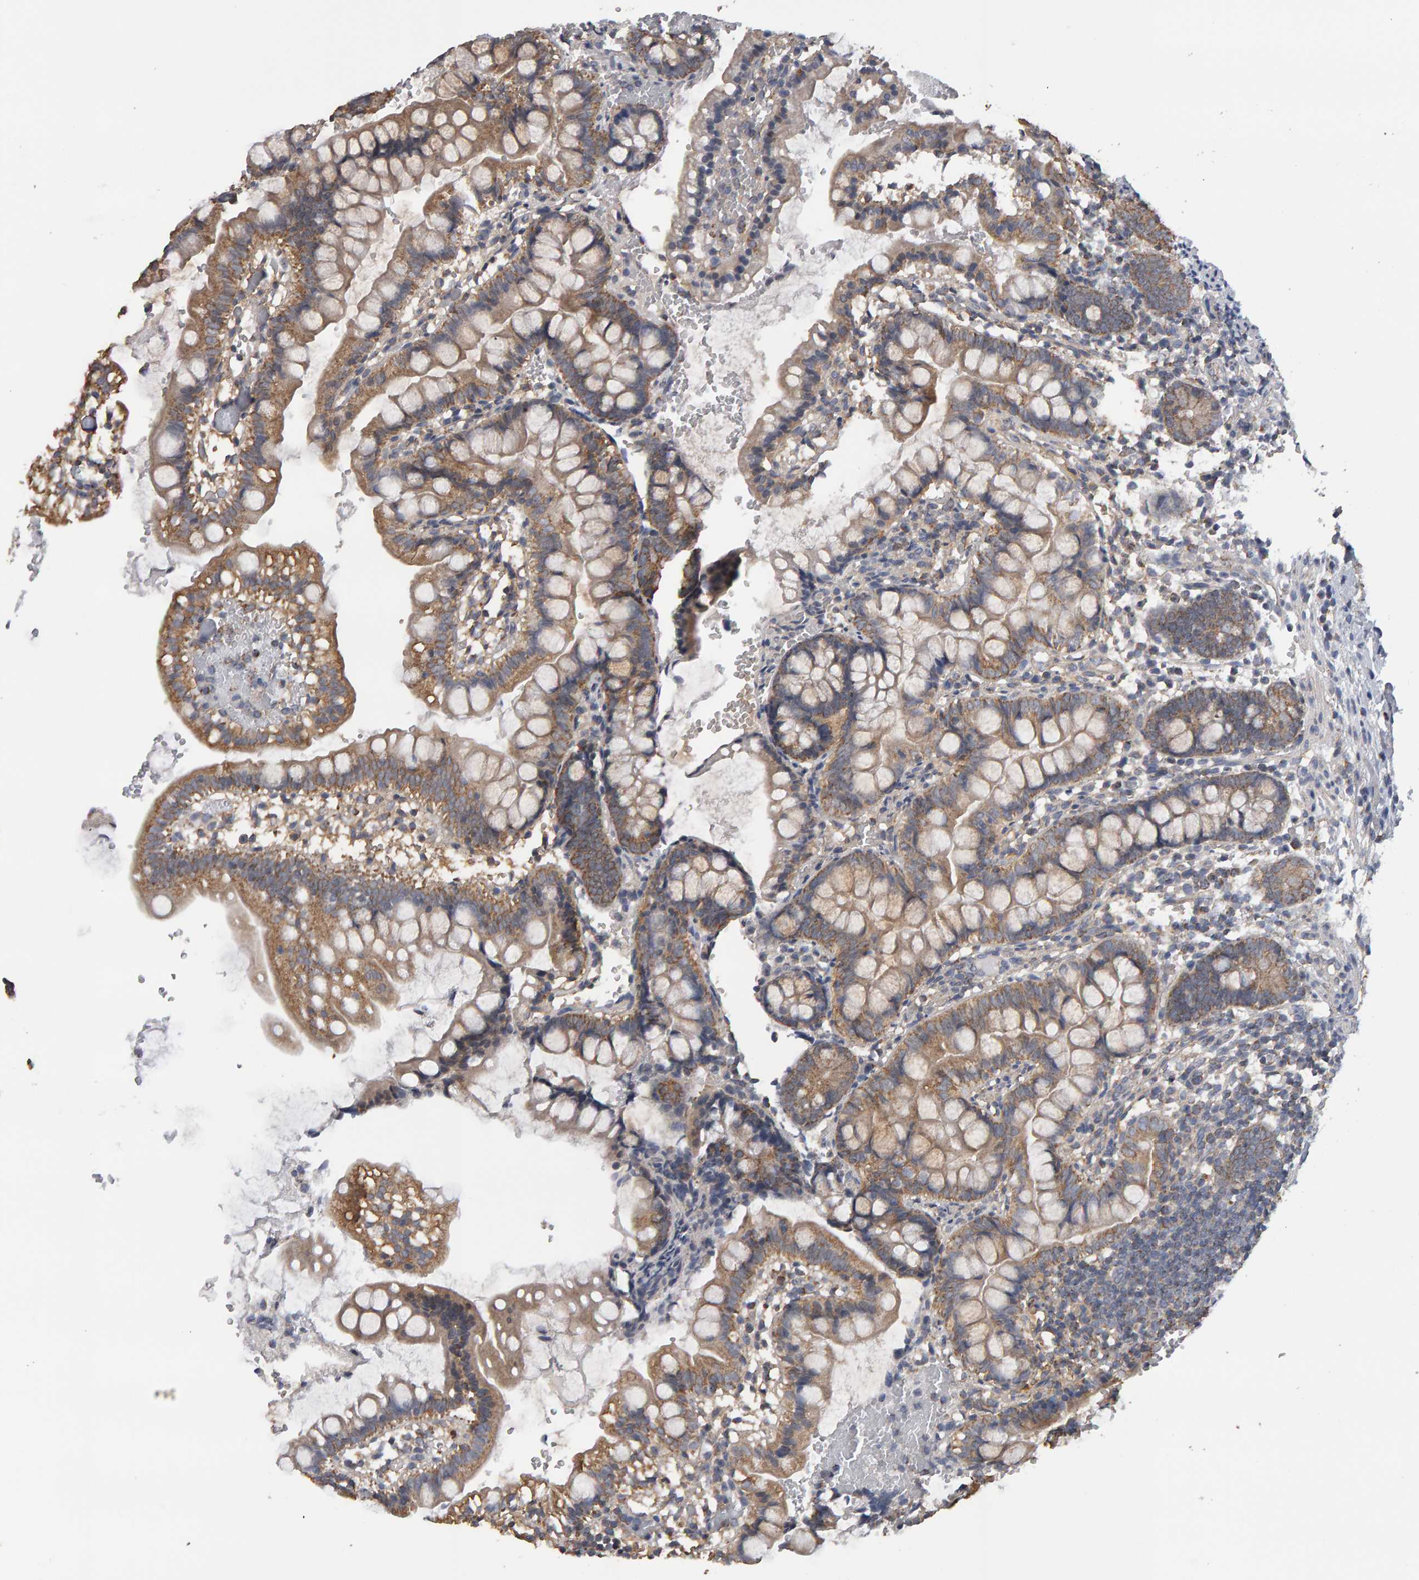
{"staining": {"intensity": "moderate", "quantity": ">75%", "location": "cytoplasmic/membranous"}, "tissue": "small intestine", "cell_type": "Glandular cells", "image_type": "normal", "snomed": [{"axis": "morphology", "description": "Normal tissue, NOS"}, {"axis": "morphology", "description": "Developmental malformation"}, {"axis": "topography", "description": "Small intestine"}], "caption": "Moderate cytoplasmic/membranous expression for a protein is identified in approximately >75% of glandular cells of benign small intestine using immunohistochemistry (IHC).", "gene": "TOM1L1", "patient": {"sex": "male"}}